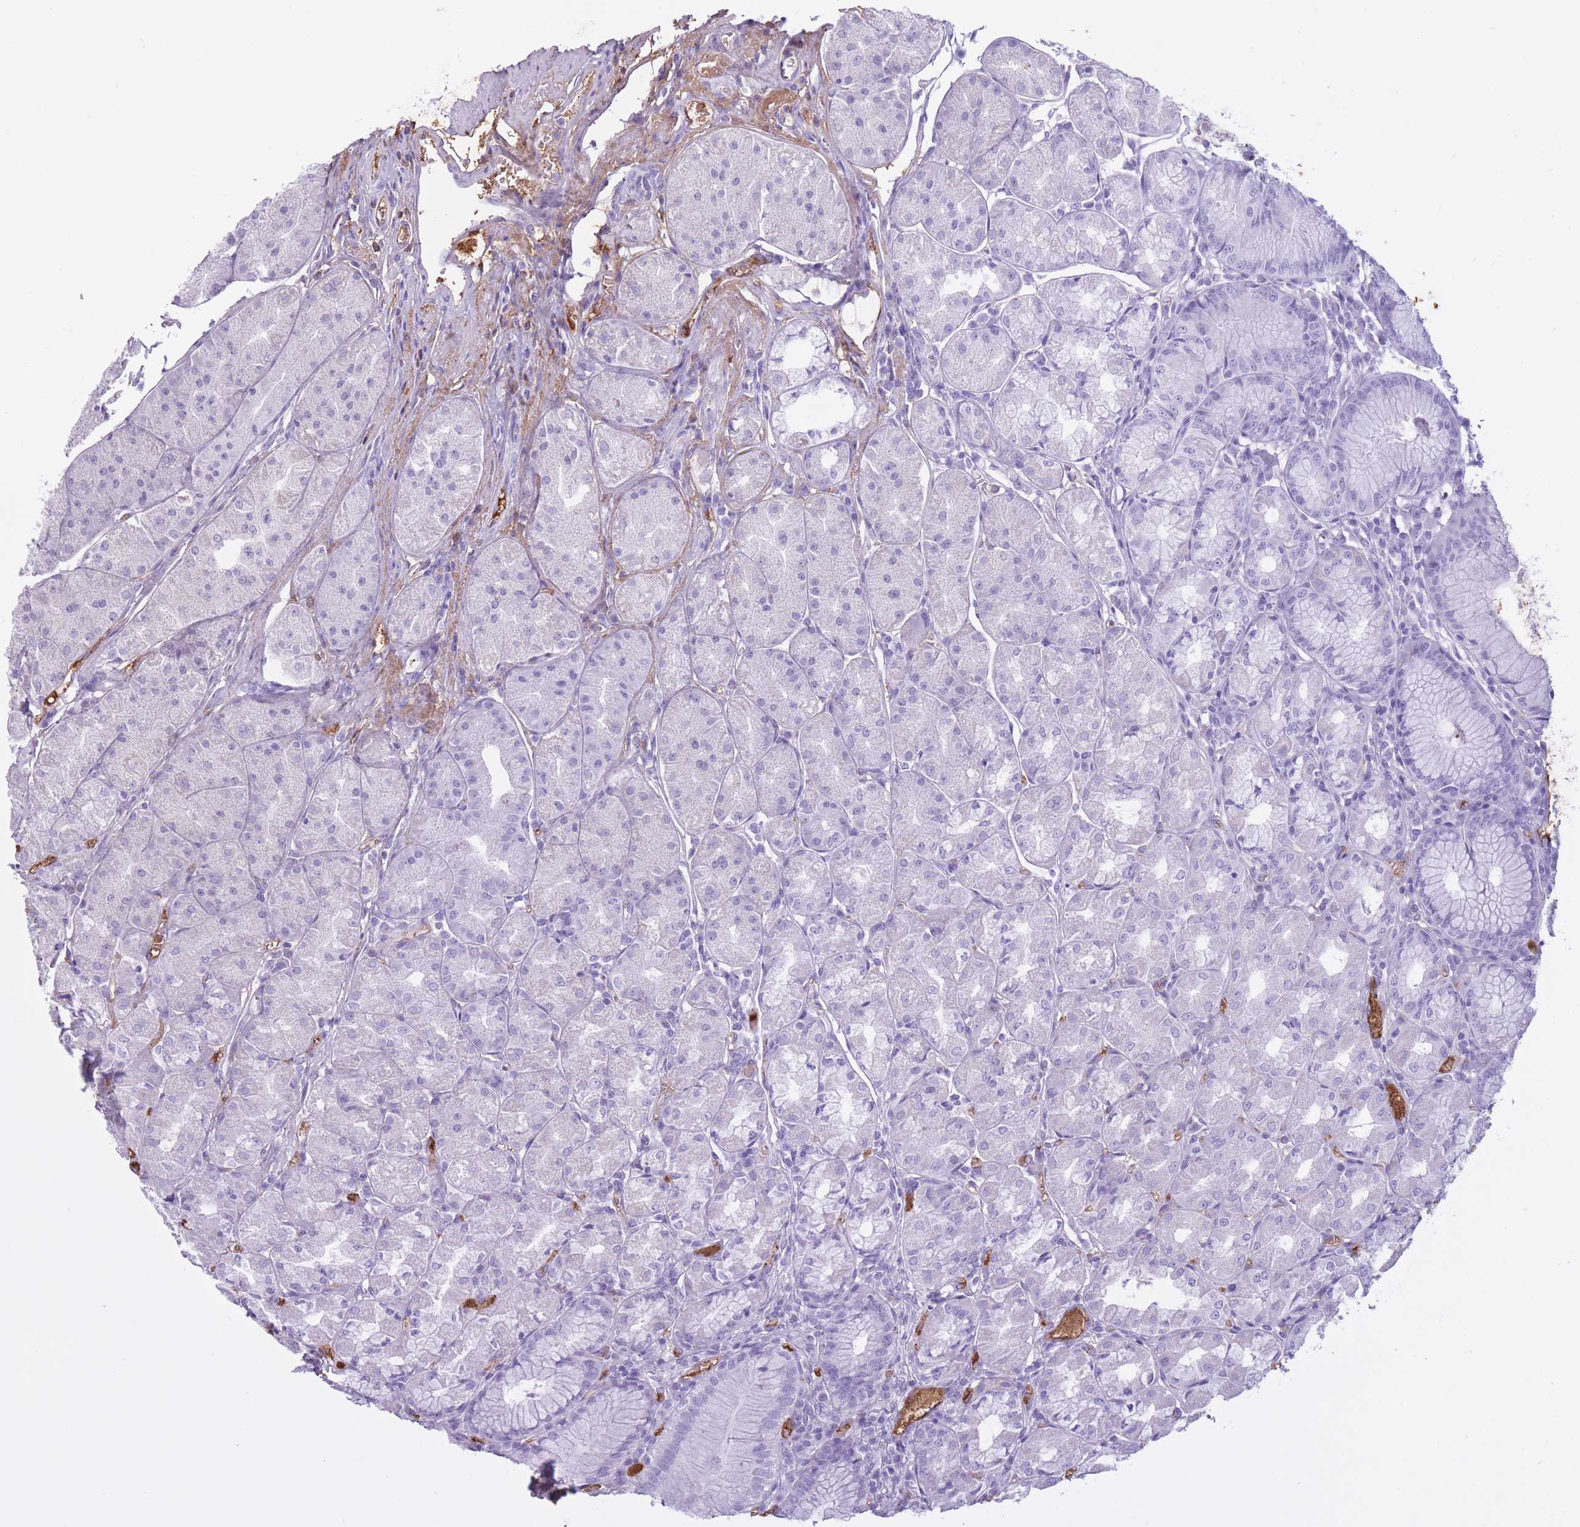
{"staining": {"intensity": "negative", "quantity": "none", "location": "none"}, "tissue": "stomach", "cell_type": "Glandular cells", "image_type": "normal", "snomed": [{"axis": "morphology", "description": "Normal tissue, NOS"}, {"axis": "topography", "description": "Stomach"}], "caption": "Micrograph shows no significant protein expression in glandular cells of unremarkable stomach. Brightfield microscopy of immunohistochemistry (IHC) stained with DAB (3,3'-diaminobenzidine) (brown) and hematoxylin (blue), captured at high magnification.", "gene": "AP3S1", "patient": {"sex": "male", "age": 55}}